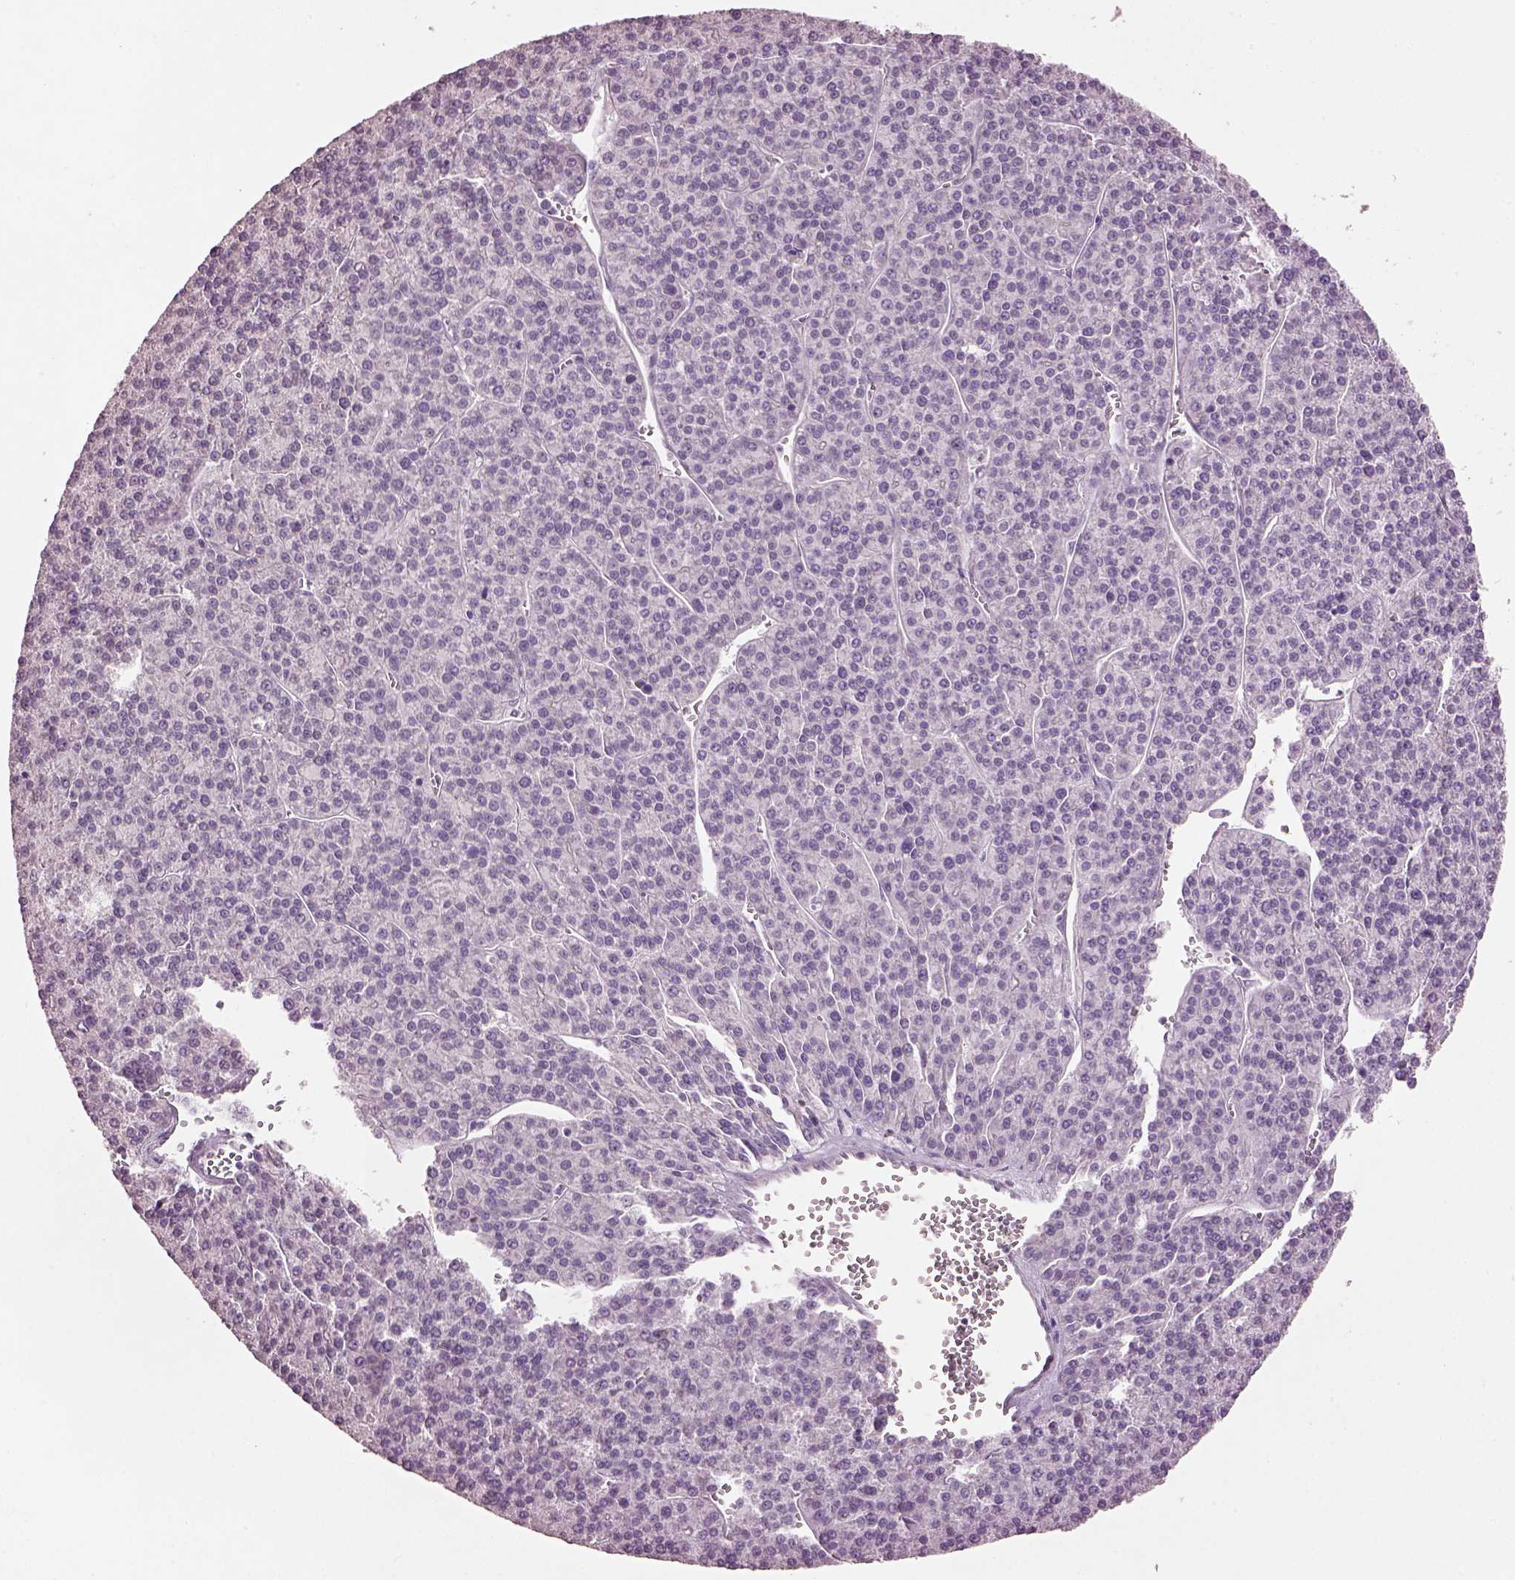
{"staining": {"intensity": "negative", "quantity": "none", "location": "none"}, "tissue": "liver cancer", "cell_type": "Tumor cells", "image_type": "cancer", "snomed": [{"axis": "morphology", "description": "Carcinoma, Hepatocellular, NOS"}, {"axis": "topography", "description": "Liver"}], "caption": "IHC micrograph of neoplastic tissue: liver hepatocellular carcinoma stained with DAB exhibits no significant protein expression in tumor cells. (Stains: DAB (3,3'-diaminobenzidine) IHC with hematoxylin counter stain, Microscopy: brightfield microscopy at high magnification).", "gene": "KCNIP3", "patient": {"sex": "female", "age": 58}}